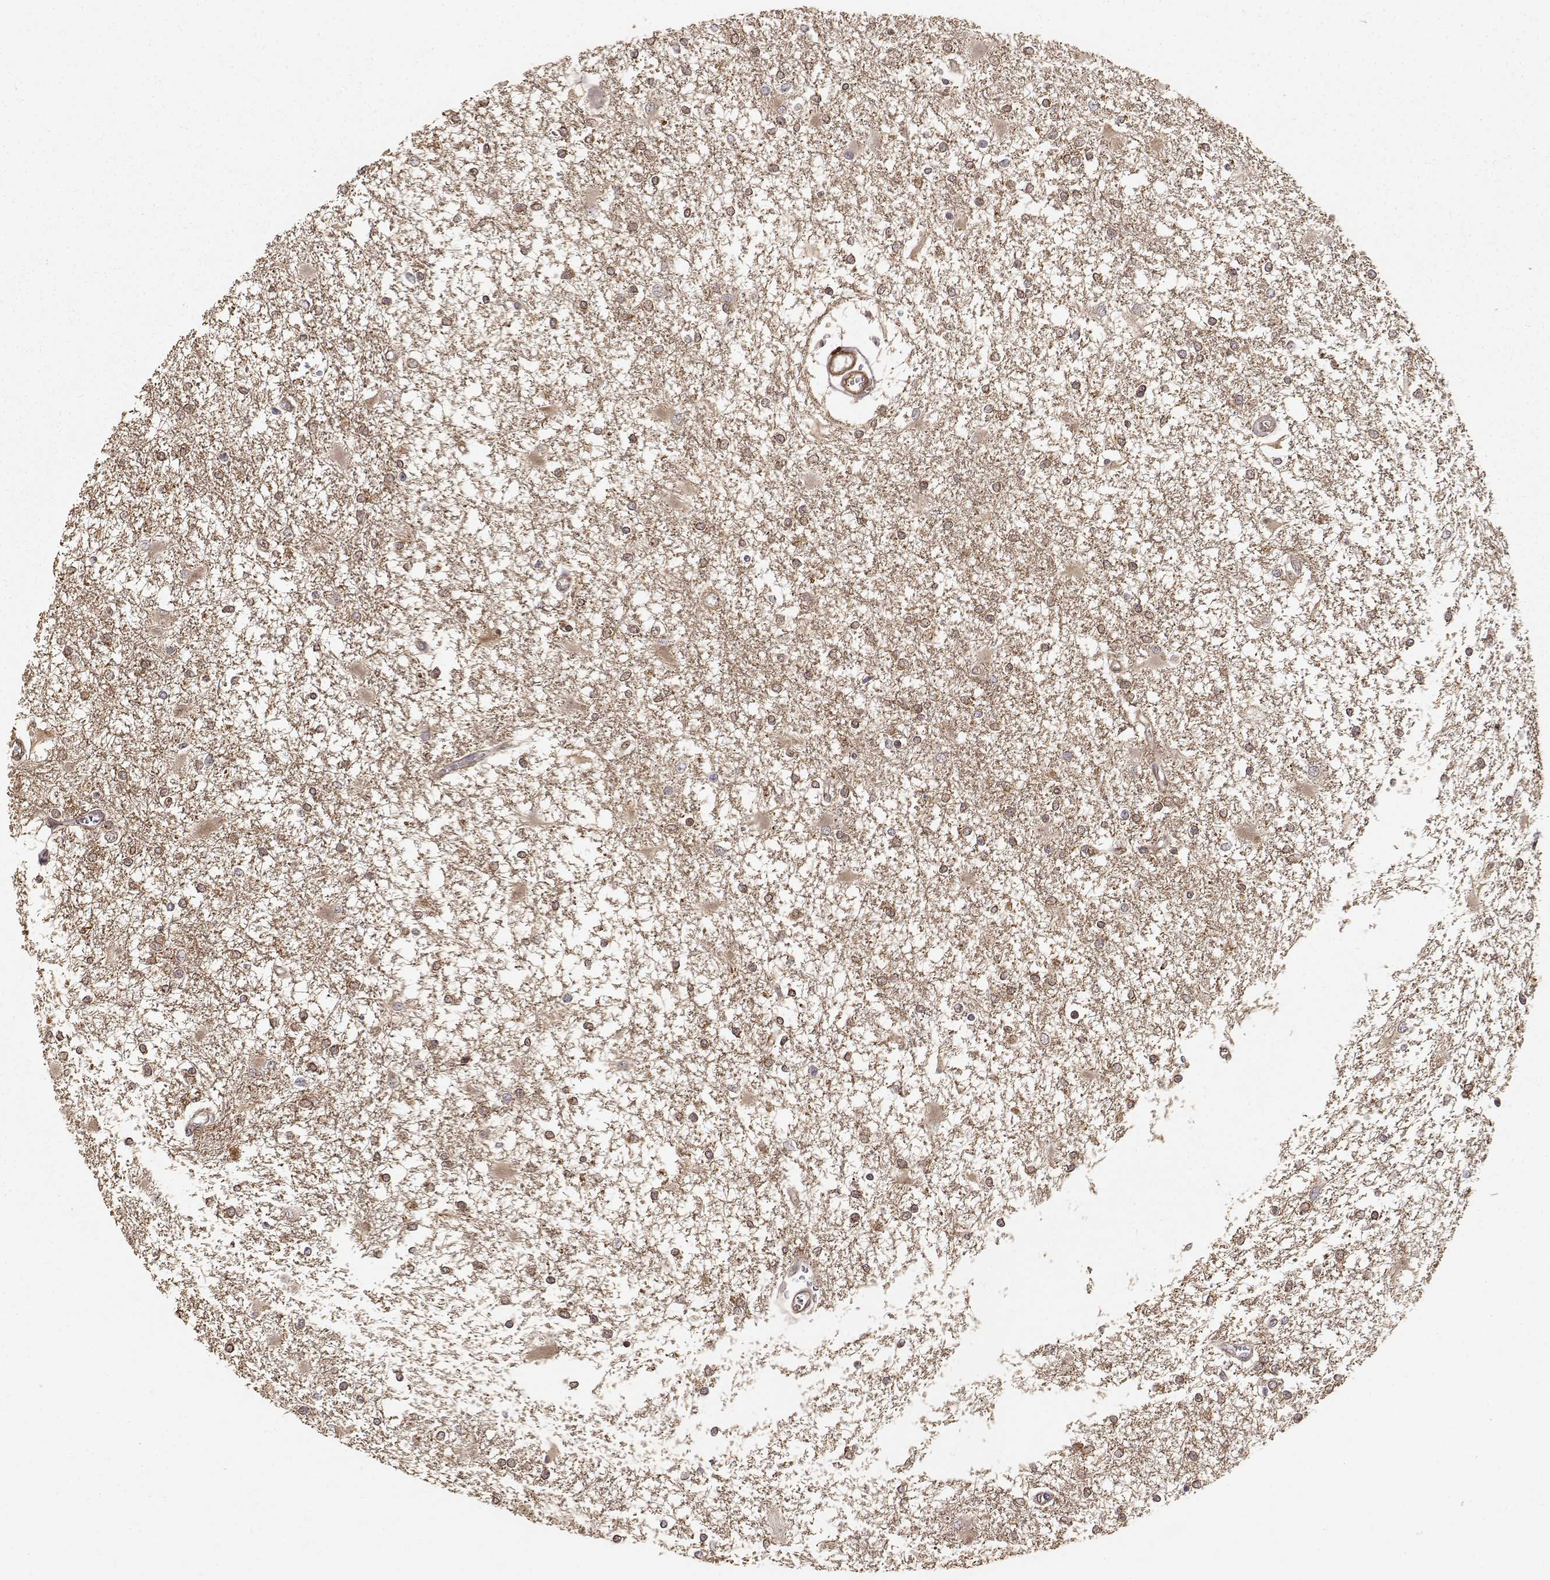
{"staining": {"intensity": "weak", "quantity": ">75%", "location": "cytoplasmic/membranous"}, "tissue": "glioma", "cell_type": "Tumor cells", "image_type": "cancer", "snomed": [{"axis": "morphology", "description": "Glioma, malignant, High grade"}, {"axis": "topography", "description": "Cerebral cortex"}], "caption": "This photomicrograph shows IHC staining of human glioma, with low weak cytoplasmic/membranous staining in about >75% of tumor cells.", "gene": "PICK1", "patient": {"sex": "male", "age": 79}}